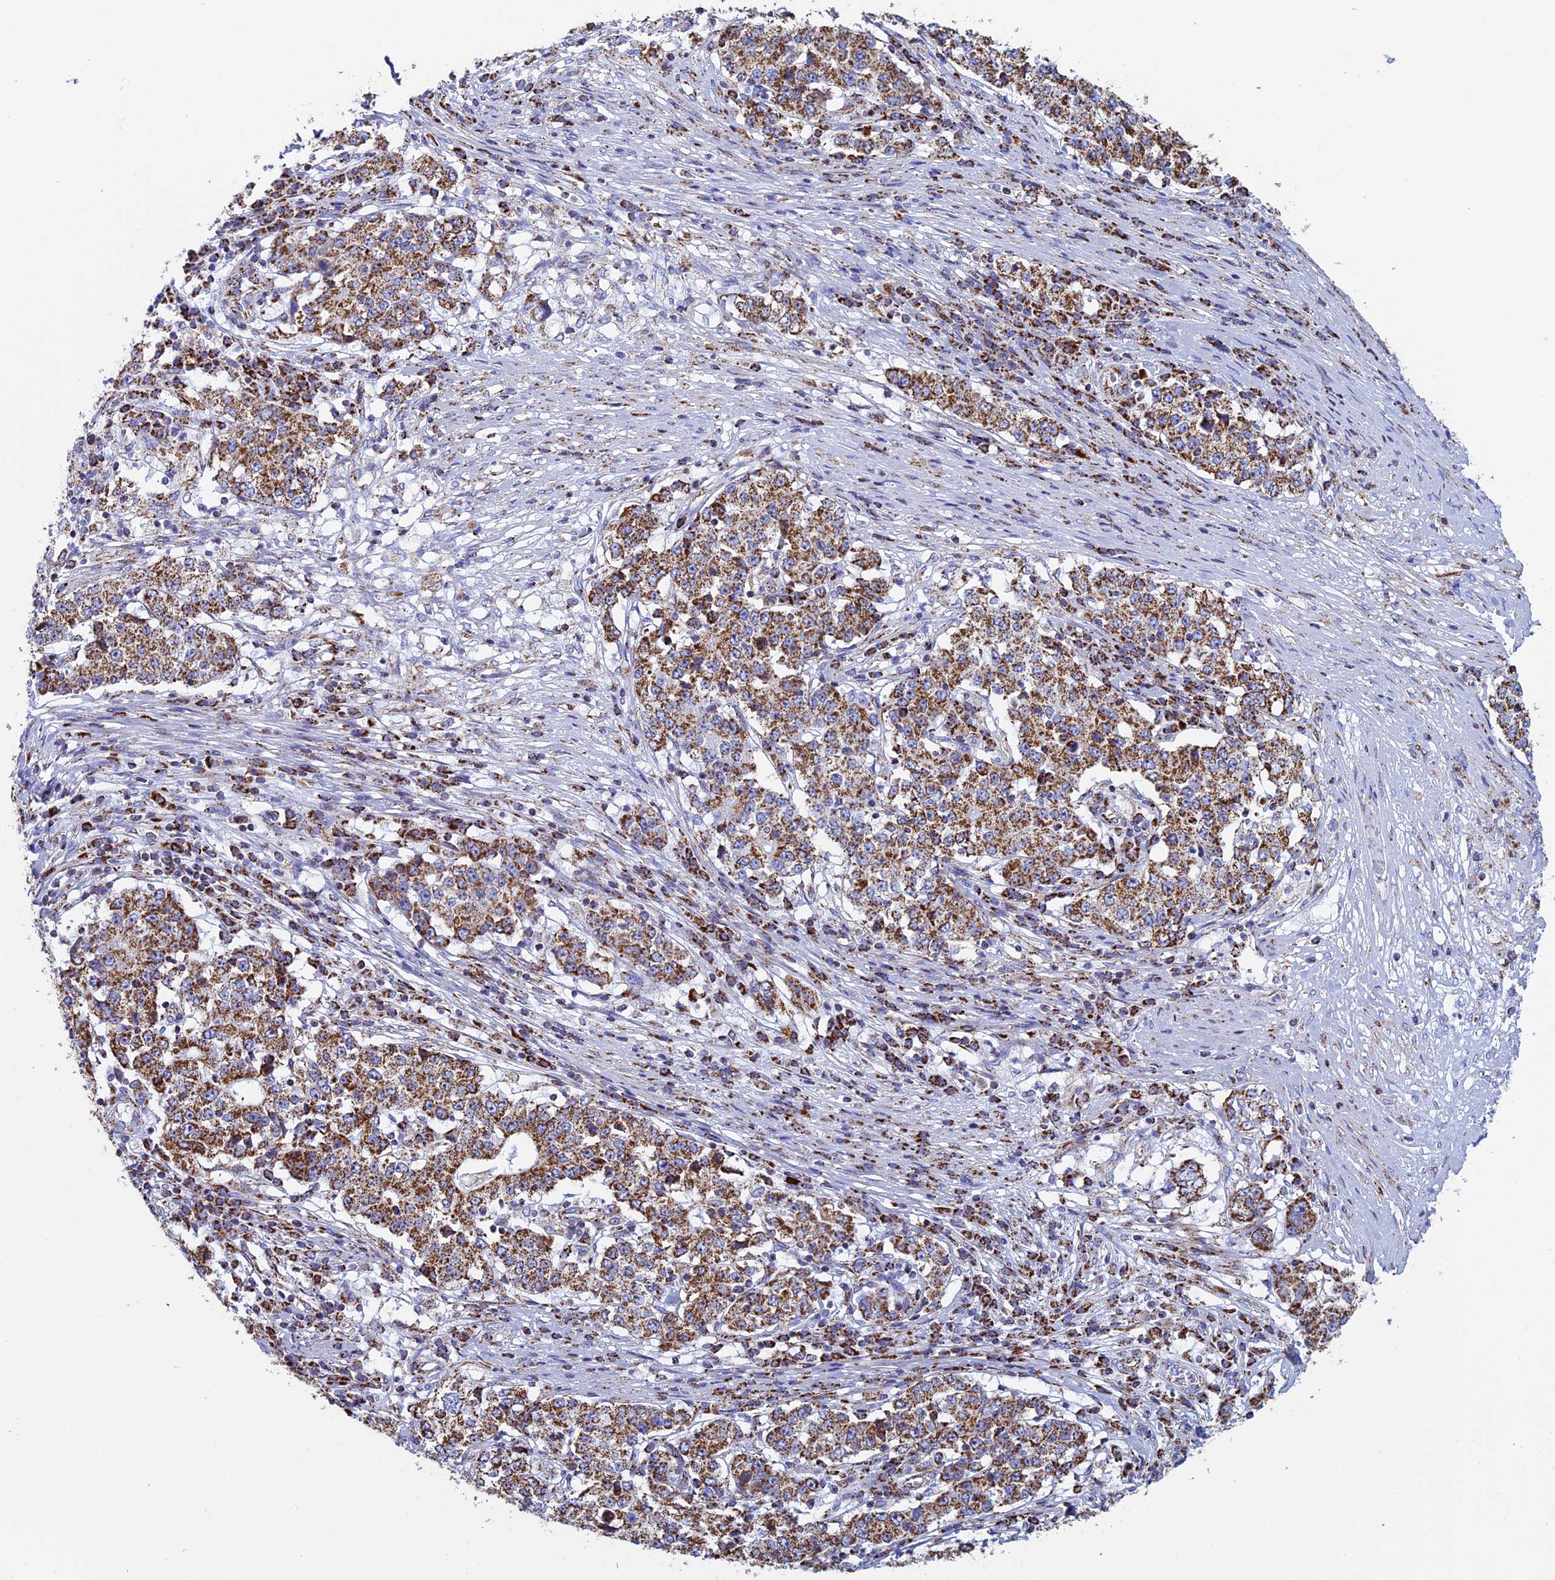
{"staining": {"intensity": "strong", "quantity": ">75%", "location": "cytoplasmic/membranous"}, "tissue": "stomach cancer", "cell_type": "Tumor cells", "image_type": "cancer", "snomed": [{"axis": "morphology", "description": "Adenocarcinoma, NOS"}, {"axis": "topography", "description": "Stomach"}], "caption": "A brown stain shows strong cytoplasmic/membranous staining of a protein in human stomach cancer tumor cells.", "gene": "UQCRFS1", "patient": {"sex": "male", "age": 59}}